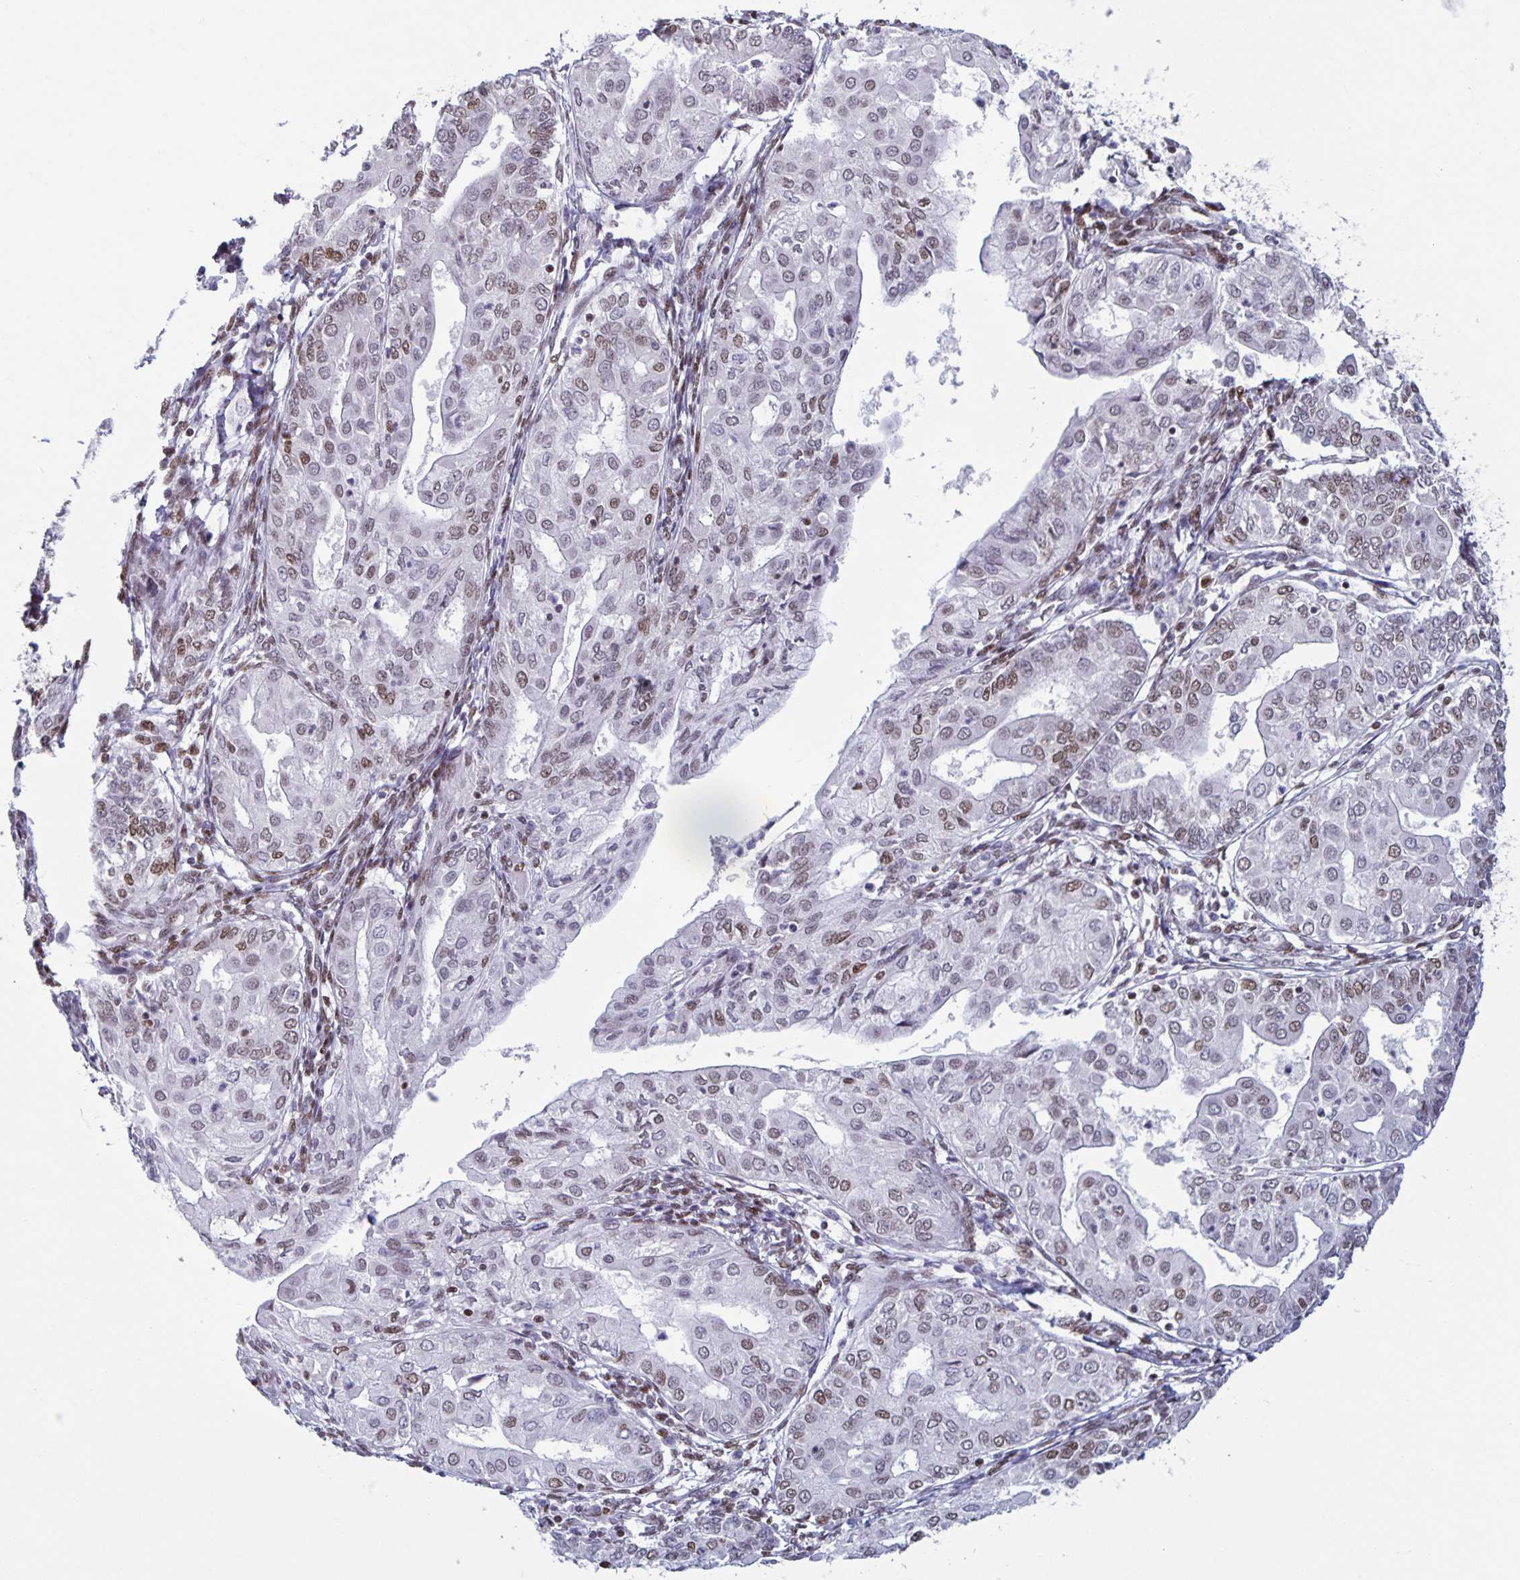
{"staining": {"intensity": "moderate", "quantity": "25%-75%", "location": "nuclear"}, "tissue": "endometrial cancer", "cell_type": "Tumor cells", "image_type": "cancer", "snomed": [{"axis": "morphology", "description": "Adenocarcinoma, NOS"}, {"axis": "topography", "description": "Endometrium"}], "caption": "Protein analysis of endometrial adenocarcinoma tissue shows moderate nuclear positivity in about 25%-75% of tumor cells. The staining was performed using DAB to visualize the protein expression in brown, while the nuclei were stained in blue with hematoxylin (Magnification: 20x).", "gene": "JUND", "patient": {"sex": "female", "age": 68}}